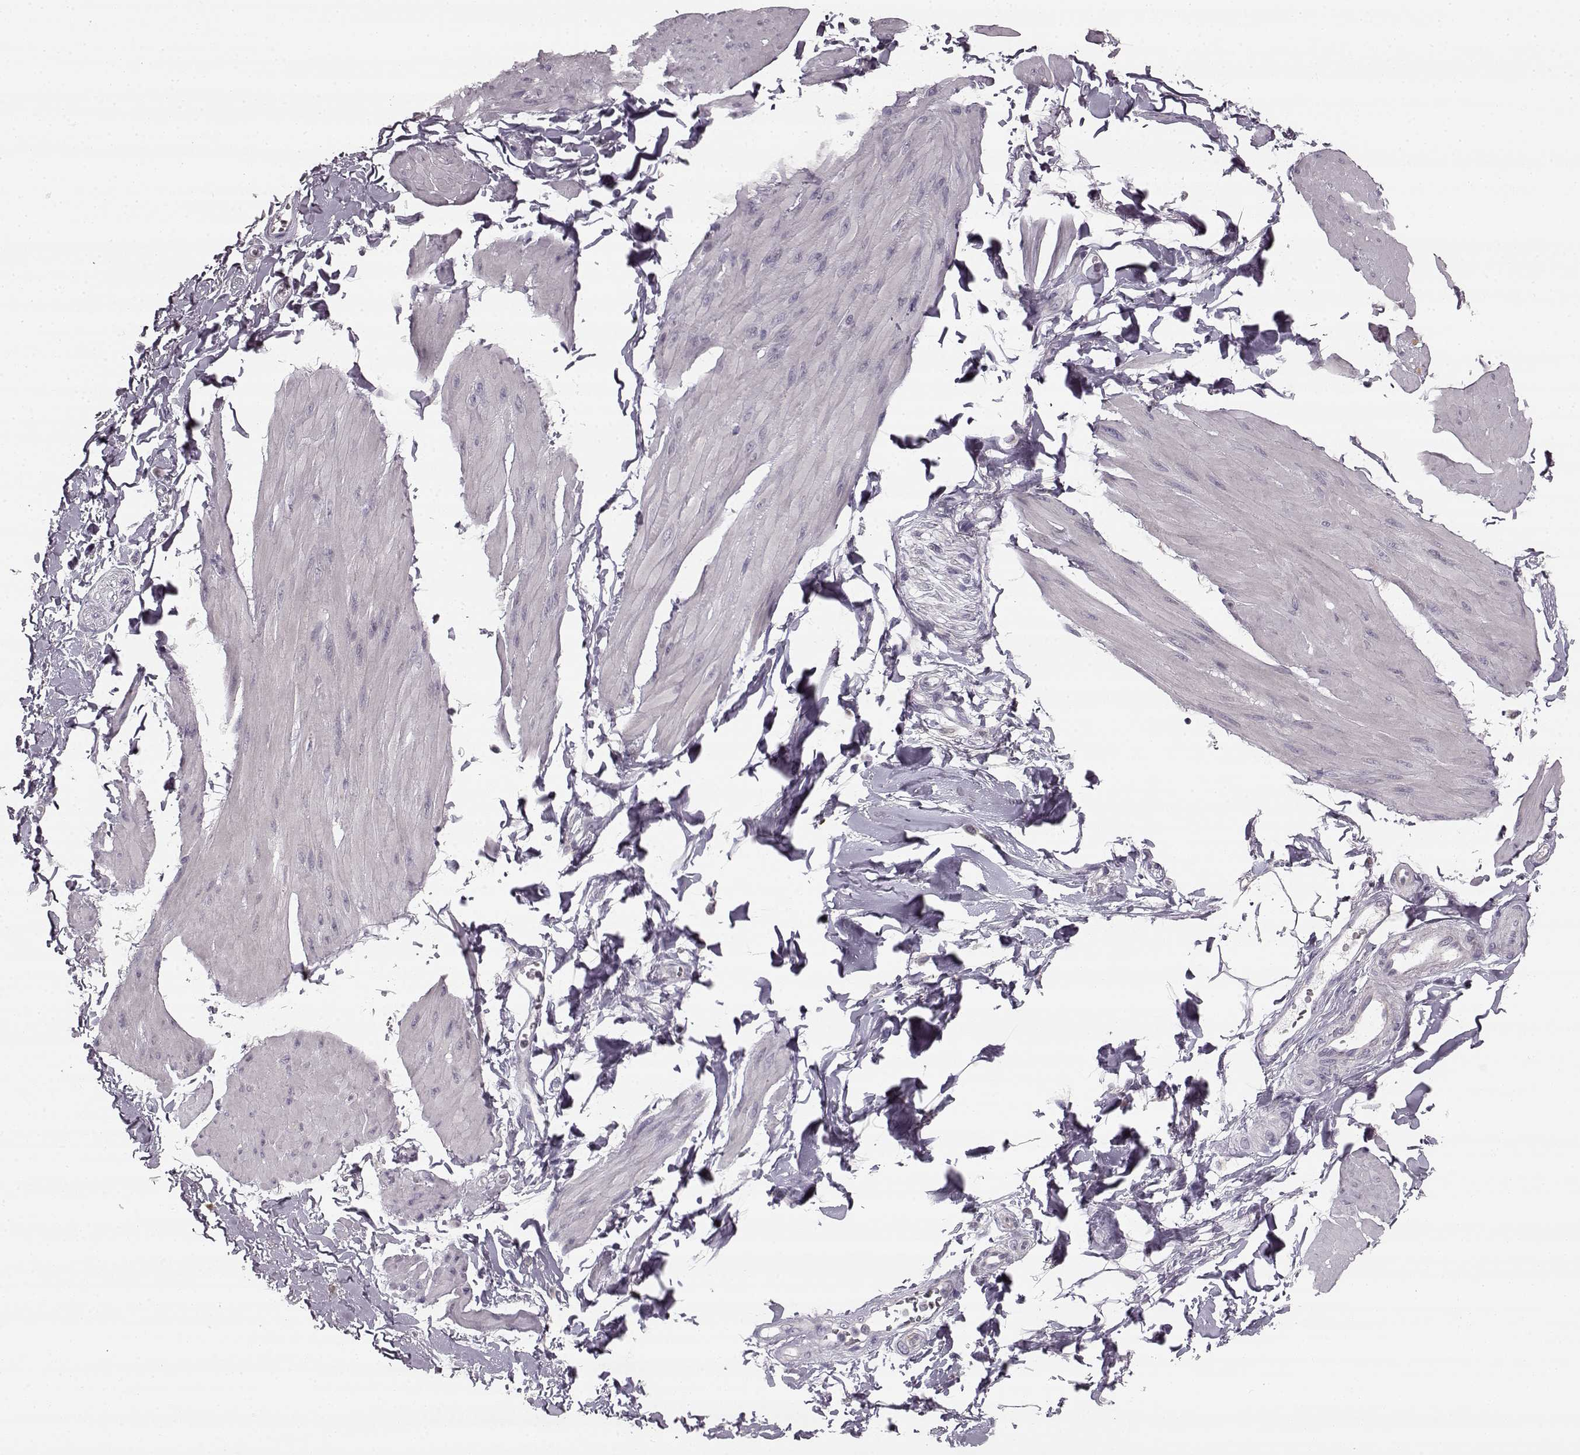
{"staining": {"intensity": "negative", "quantity": "none", "location": "none"}, "tissue": "smooth muscle", "cell_type": "Smooth muscle cells", "image_type": "normal", "snomed": [{"axis": "morphology", "description": "Normal tissue, NOS"}, {"axis": "topography", "description": "Adipose tissue"}, {"axis": "topography", "description": "Smooth muscle"}, {"axis": "topography", "description": "Peripheral nerve tissue"}], "caption": "High power microscopy photomicrograph of an immunohistochemistry photomicrograph of unremarkable smooth muscle, revealing no significant staining in smooth muscle cells. (Brightfield microscopy of DAB (3,3'-diaminobenzidine) immunohistochemistry (IHC) at high magnification).", "gene": "HMMR", "patient": {"sex": "male", "age": 83}}